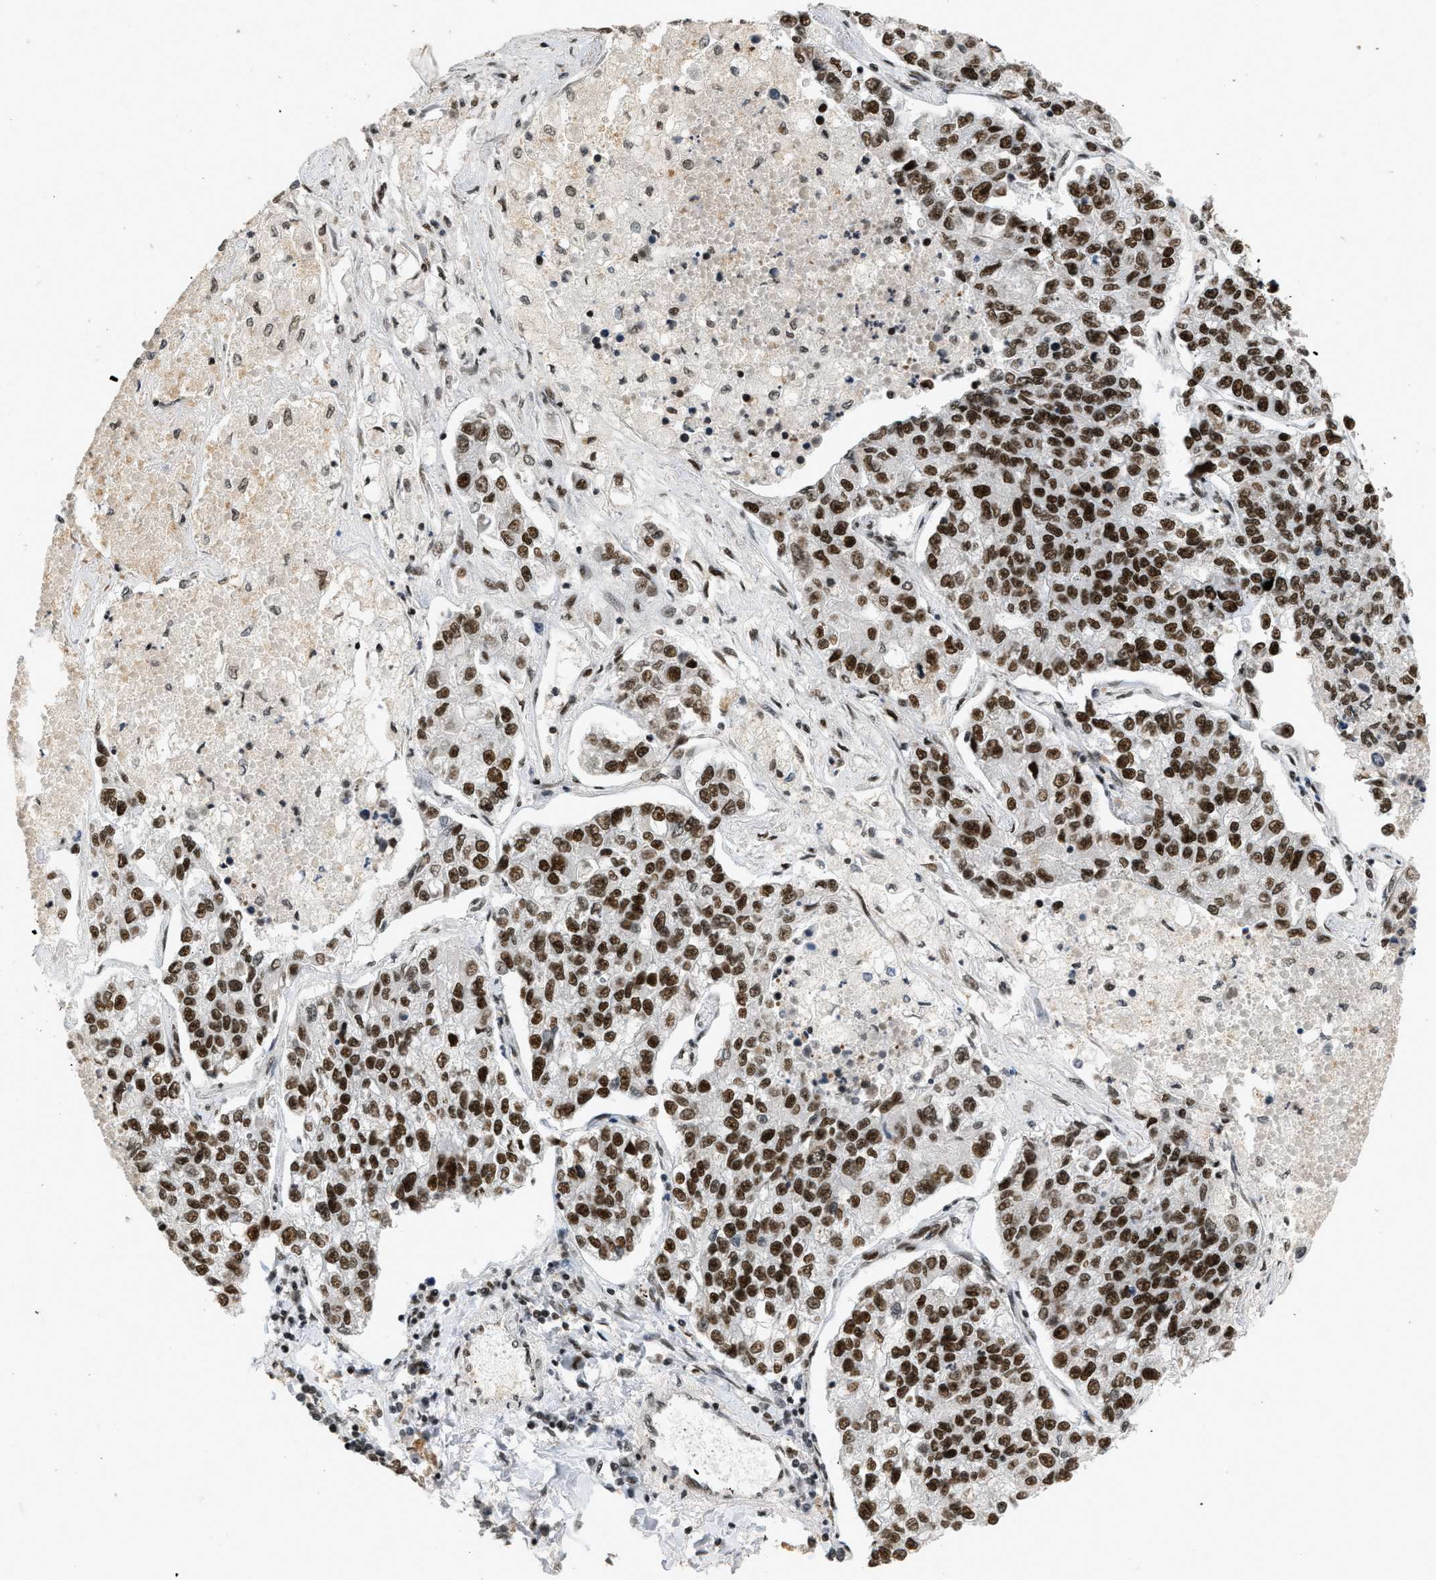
{"staining": {"intensity": "strong", "quantity": ">75%", "location": "nuclear"}, "tissue": "lung cancer", "cell_type": "Tumor cells", "image_type": "cancer", "snomed": [{"axis": "morphology", "description": "Adenocarcinoma, NOS"}, {"axis": "topography", "description": "Lung"}], "caption": "Human lung cancer (adenocarcinoma) stained for a protein (brown) demonstrates strong nuclear positive staining in about >75% of tumor cells.", "gene": "SMARCB1", "patient": {"sex": "male", "age": 49}}